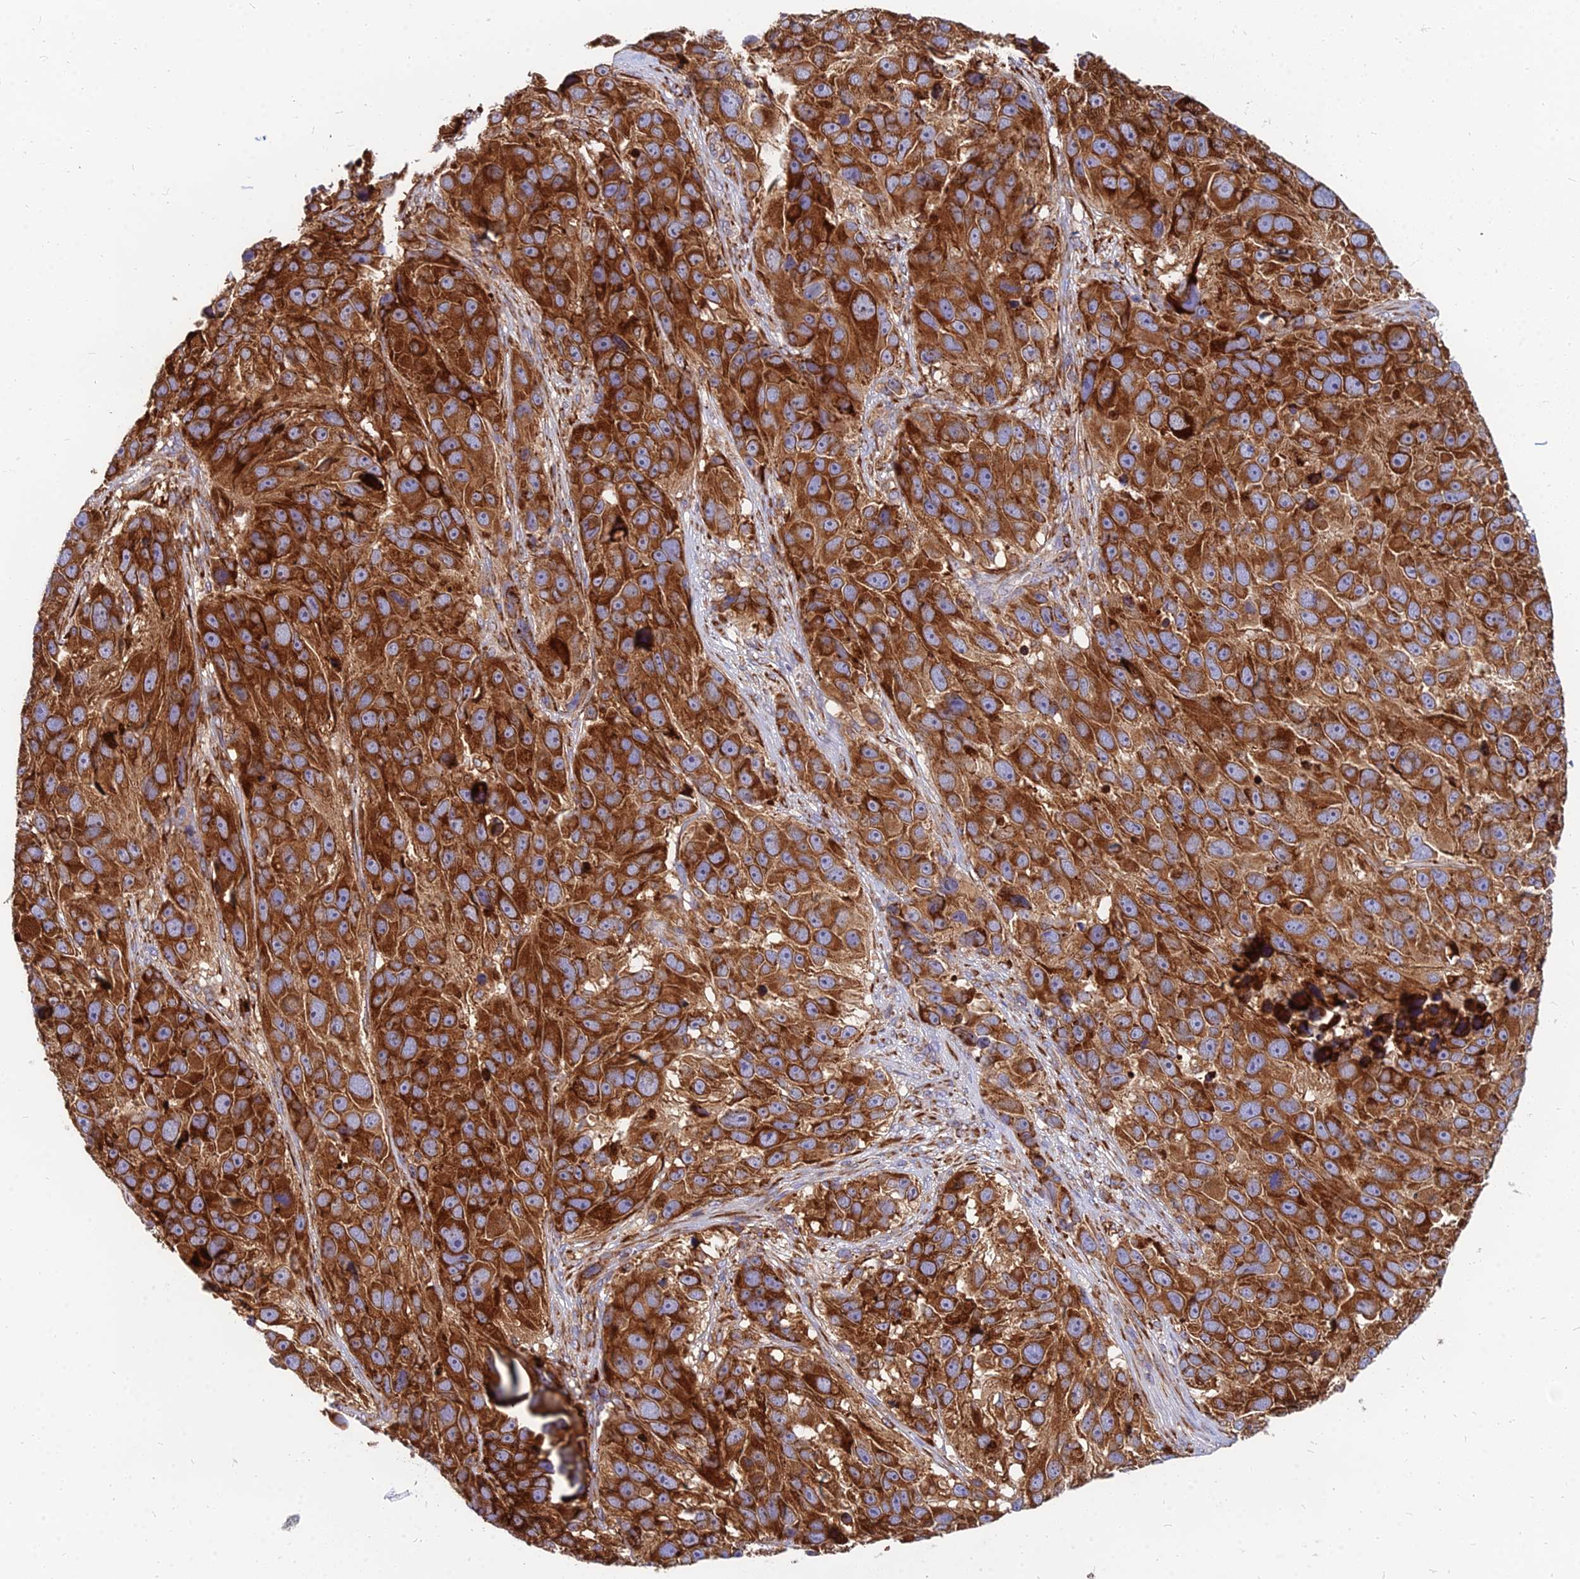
{"staining": {"intensity": "strong", "quantity": ">75%", "location": "cytoplasmic/membranous"}, "tissue": "melanoma", "cell_type": "Tumor cells", "image_type": "cancer", "snomed": [{"axis": "morphology", "description": "Malignant melanoma, NOS"}, {"axis": "topography", "description": "Skin"}], "caption": "Immunohistochemistry of human malignant melanoma shows high levels of strong cytoplasmic/membranous expression in approximately >75% of tumor cells.", "gene": "CCT6B", "patient": {"sex": "male", "age": 84}}